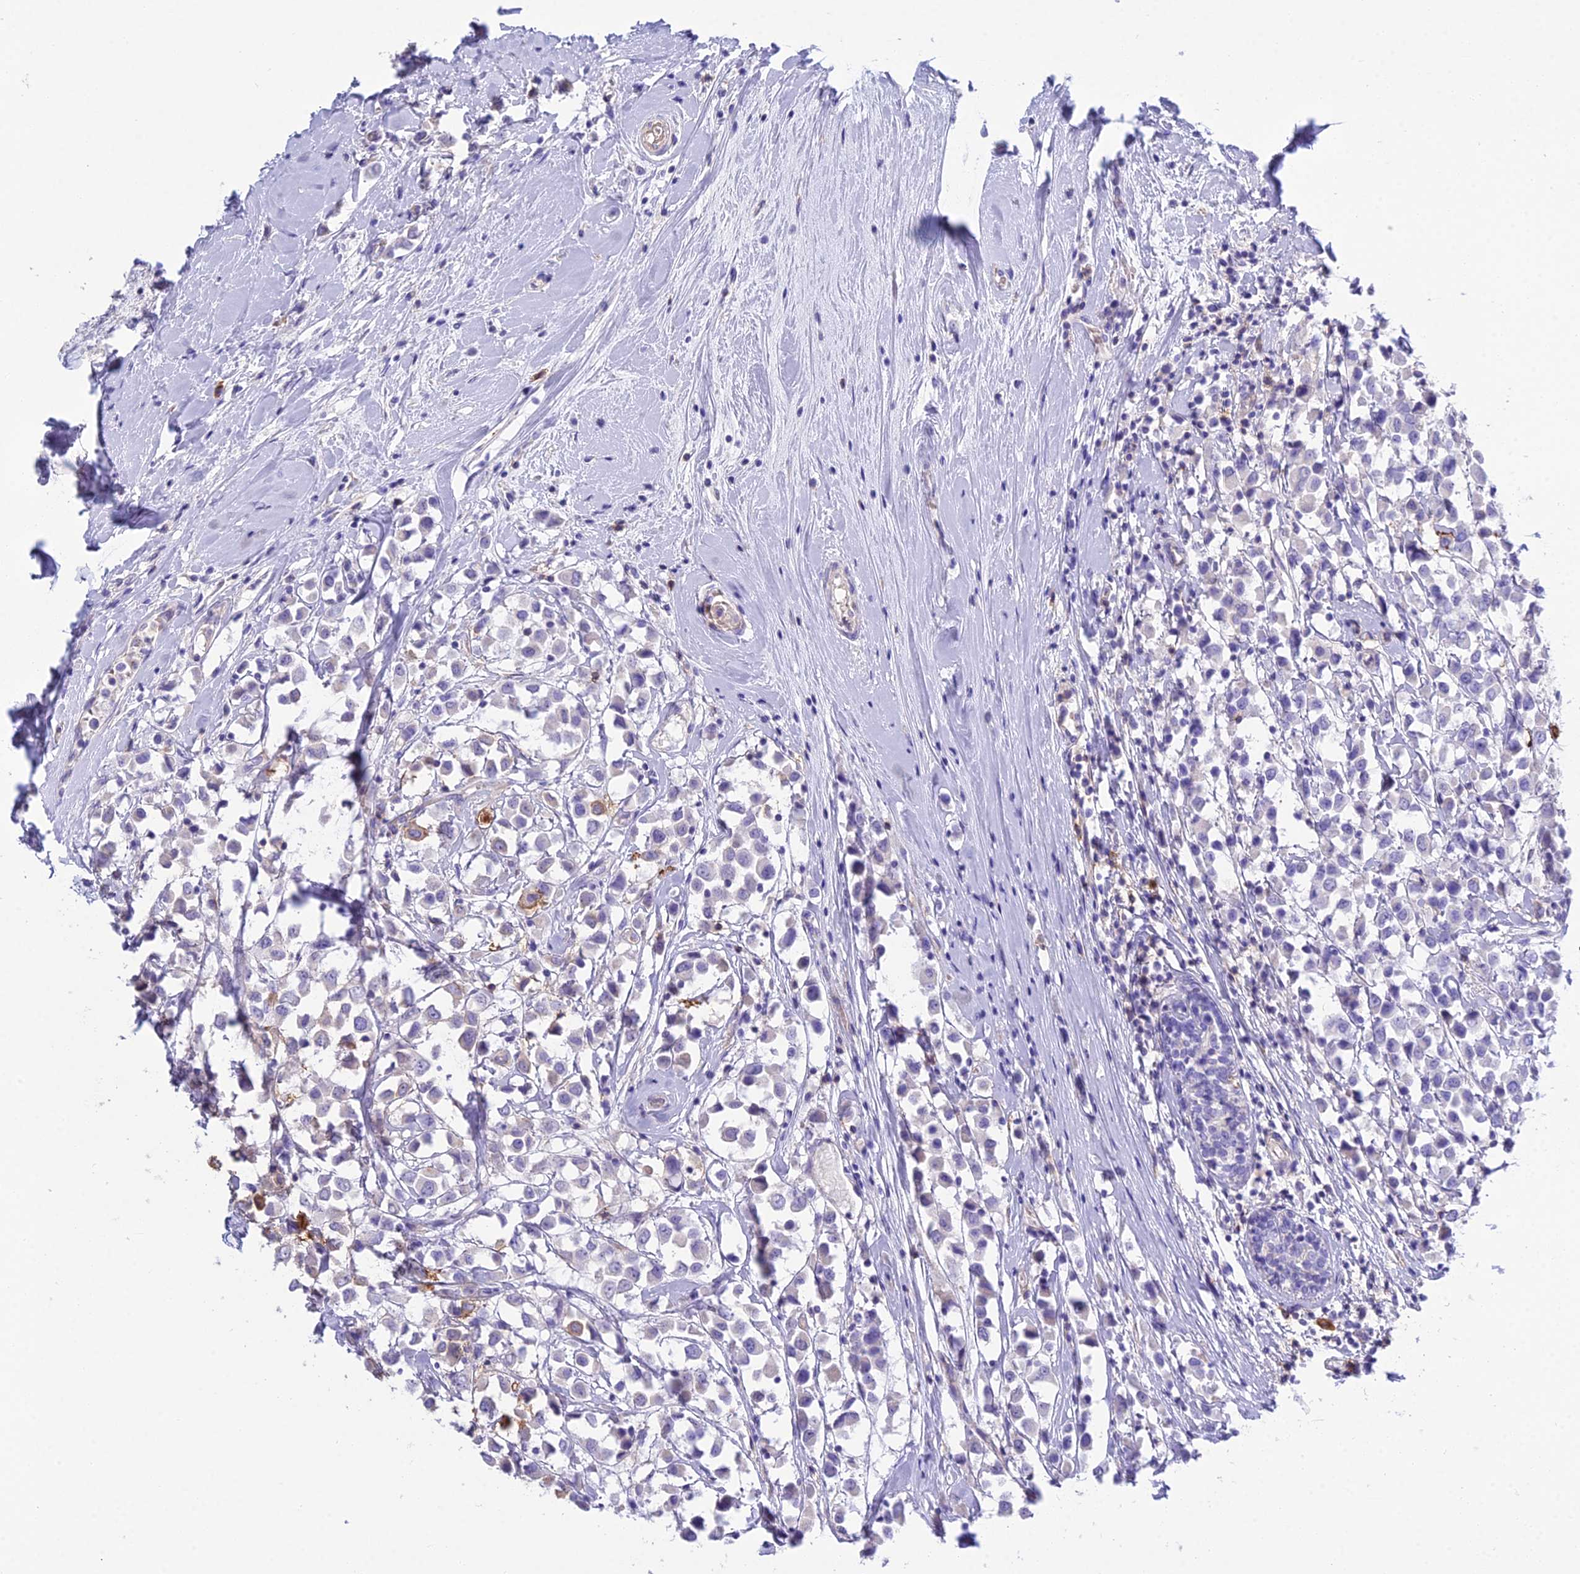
{"staining": {"intensity": "negative", "quantity": "none", "location": "none"}, "tissue": "breast cancer", "cell_type": "Tumor cells", "image_type": "cancer", "snomed": [{"axis": "morphology", "description": "Duct carcinoma"}, {"axis": "topography", "description": "Breast"}], "caption": "A high-resolution histopathology image shows IHC staining of breast cancer, which exhibits no significant expression in tumor cells. (DAB IHC with hematoxylin counter stain).", "gene": "OR1Q1", "patient": {"sex": "female", "age": 61}}